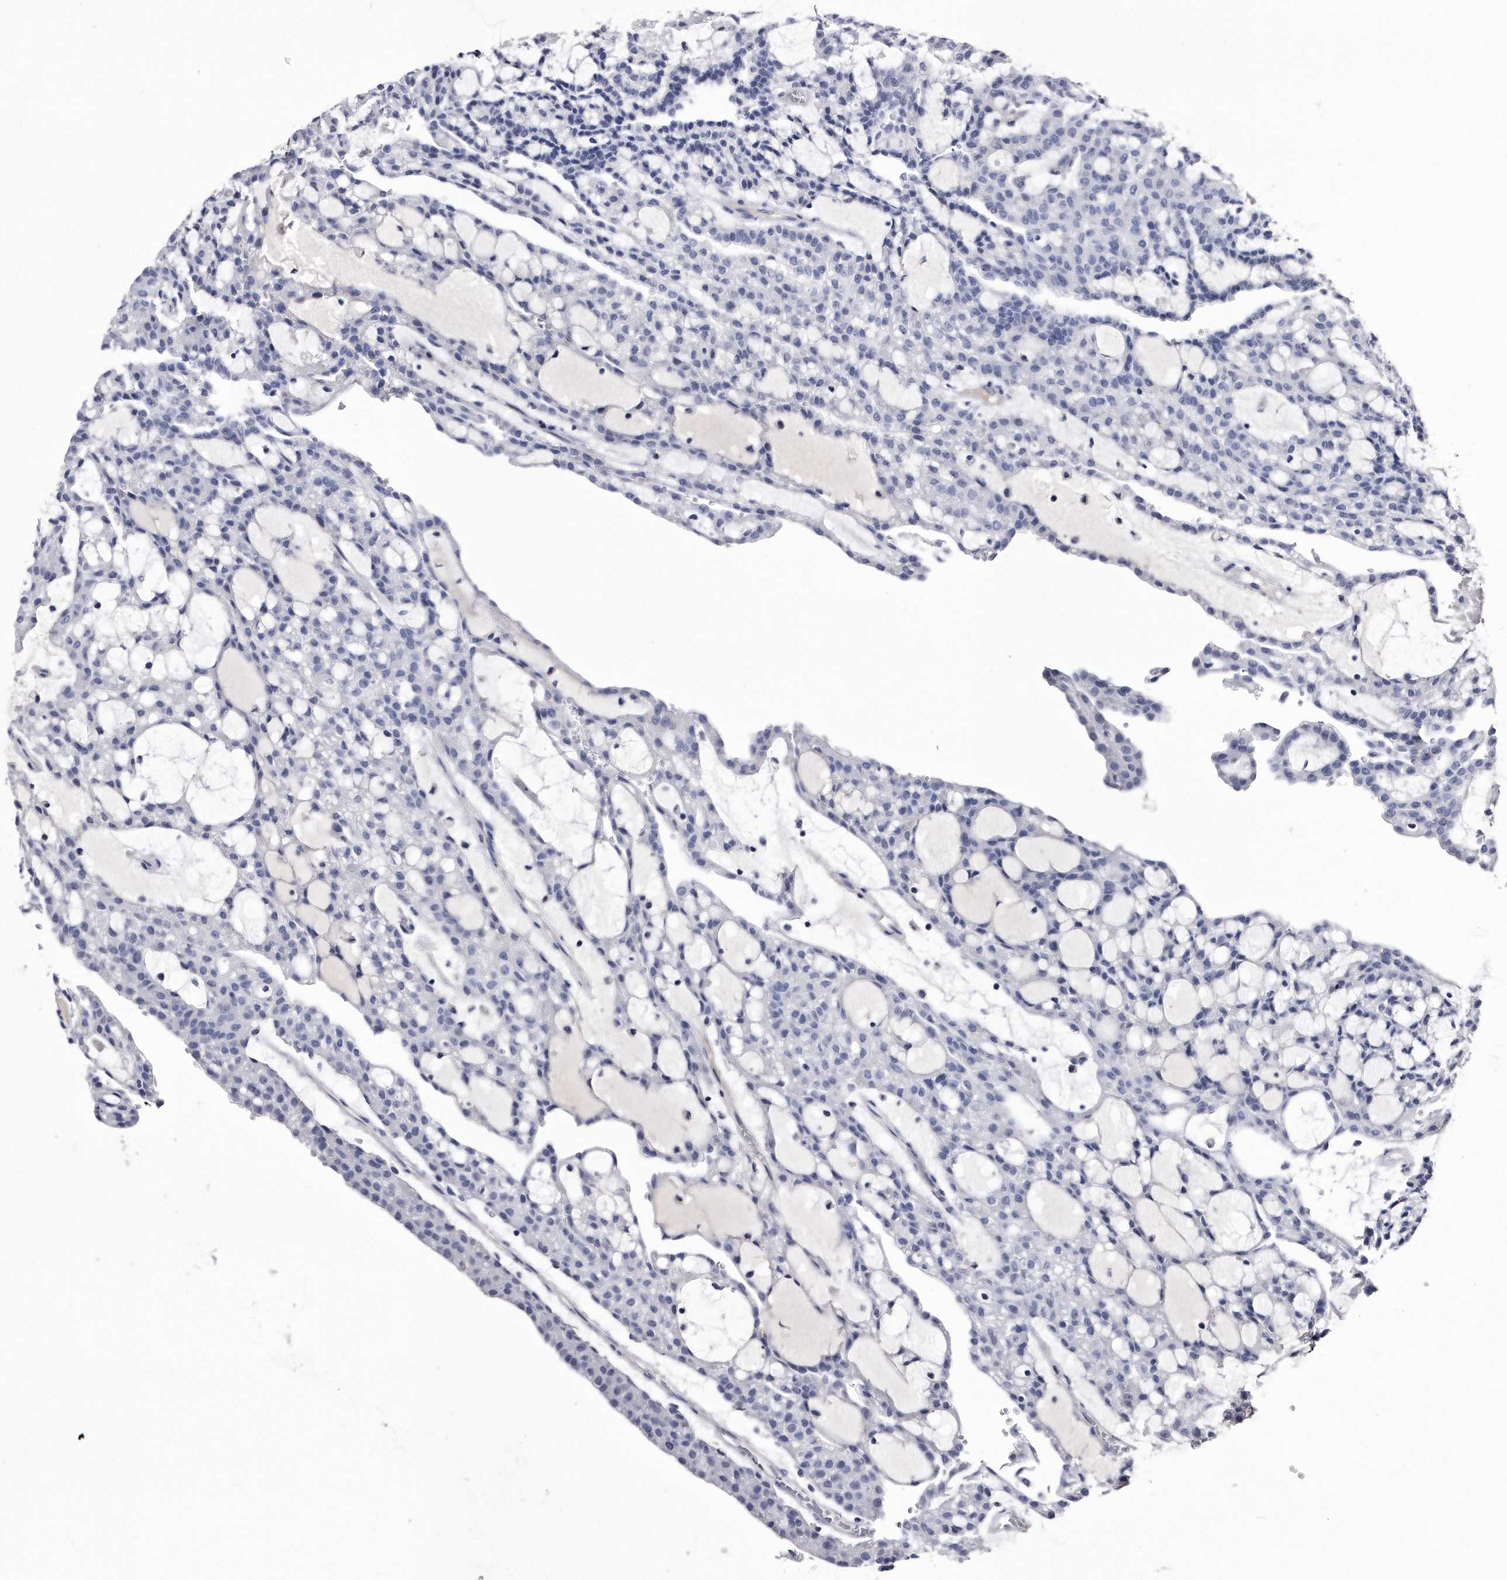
{"staining": {"intensity": "negative", "quantity": "none", "location": "none"}, "tissue": "renal cancer", "cell_type": "Tumor cells", "image_type": "cancer", "snomed": [{"axis": "morphology", "description": "Adenocarcinoma, NOS"}, {"axis": "topography", "description": "Kidney"}], "caption": "Micrograph shows no significant protein expression in tumor cells of adenocarcinoma (renal).", "gene": "KCTD8", "patient": {"sex": "male", "age": 63}}